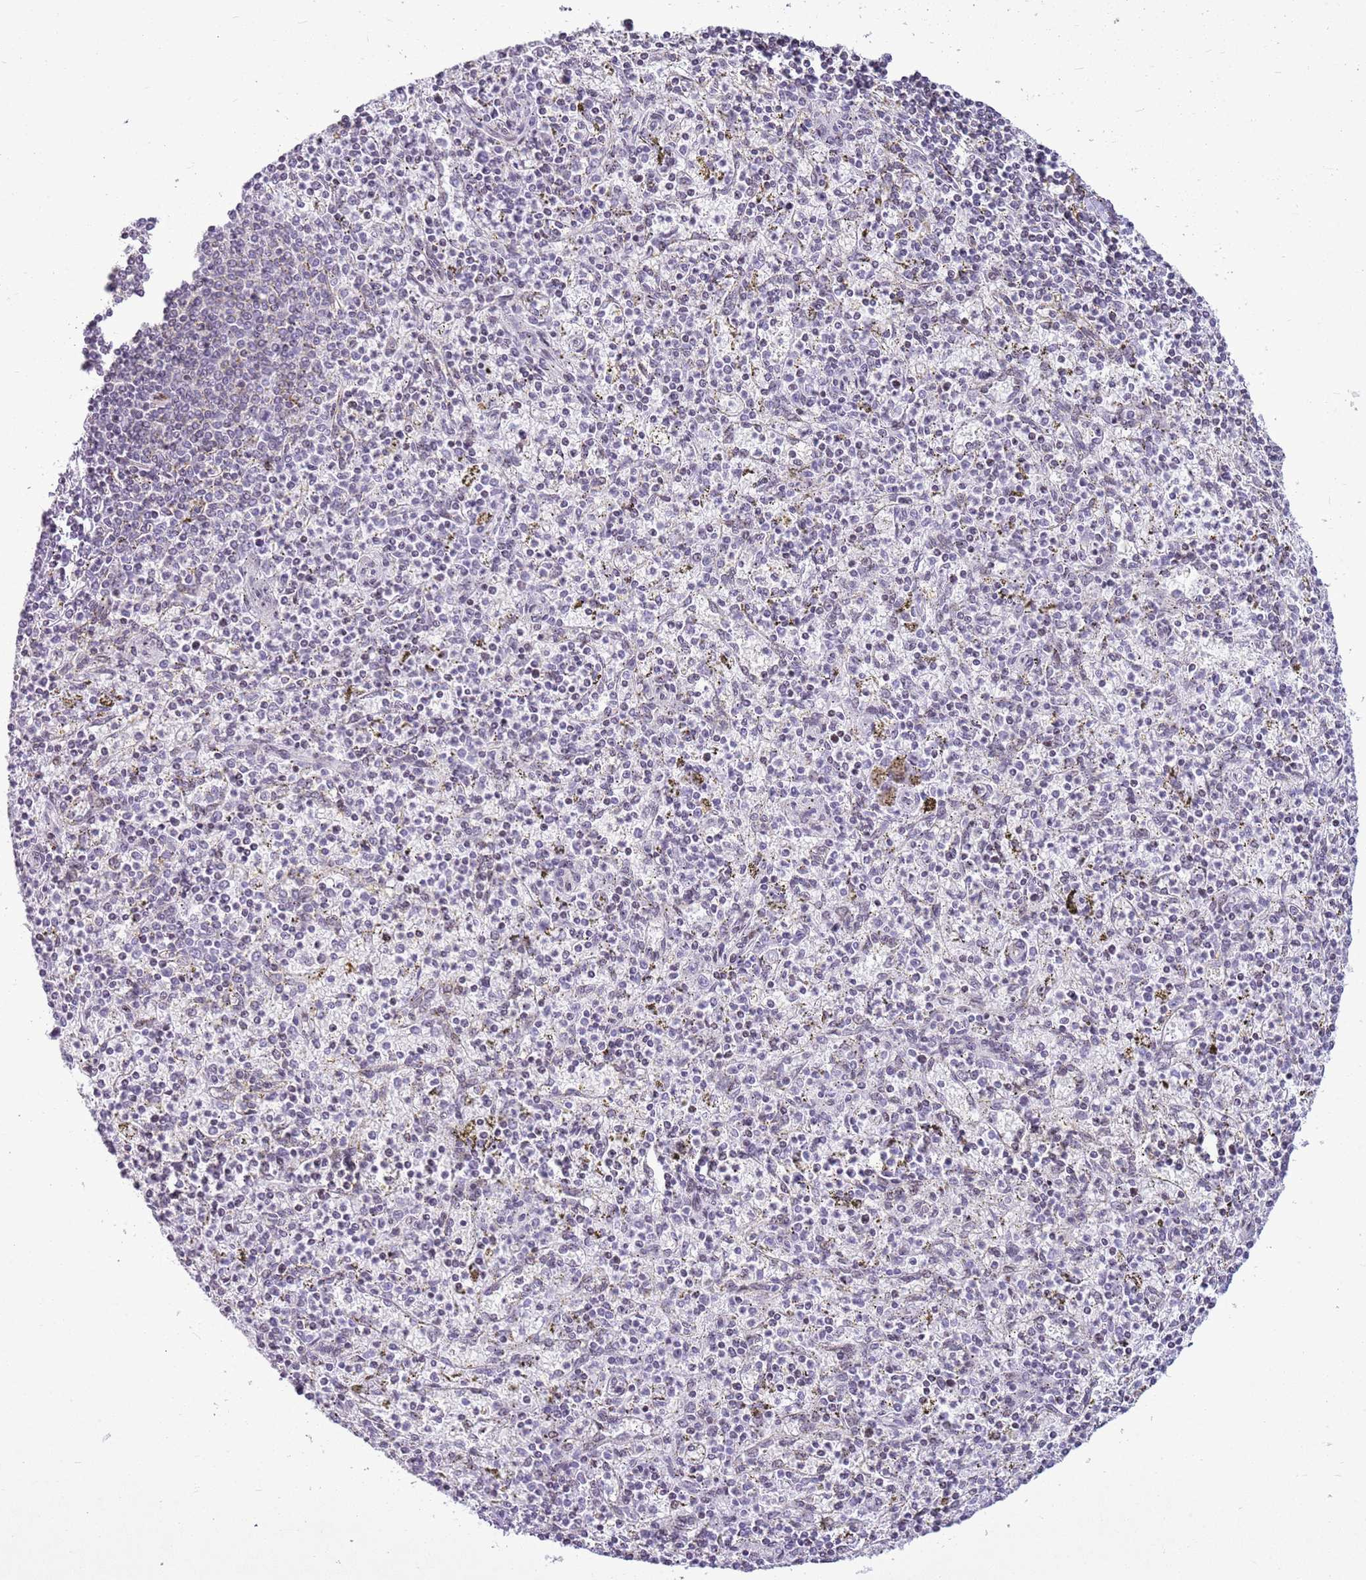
{"staining": {"intensity": "negative", "quantity": "none", "location": "none"}, "tissue": "spleen", "cell_type": "Cells in red pulp", "image_type": "normal", "snomed": [{"axis": "morphology", "description": "Normal tissue, NOS"}, {"axis": "topography", "description": "Spleen"}], "caption": "IHC photomicrograph of normal spleen: spleen stained with DAB shows no significant protein positivity in cells in red pulp. (Immunohistochemistry (ihc), brightfield microscopy, high magnification).", "gene": "ASIP", "patient": {"sex": "male", "age": 72}}